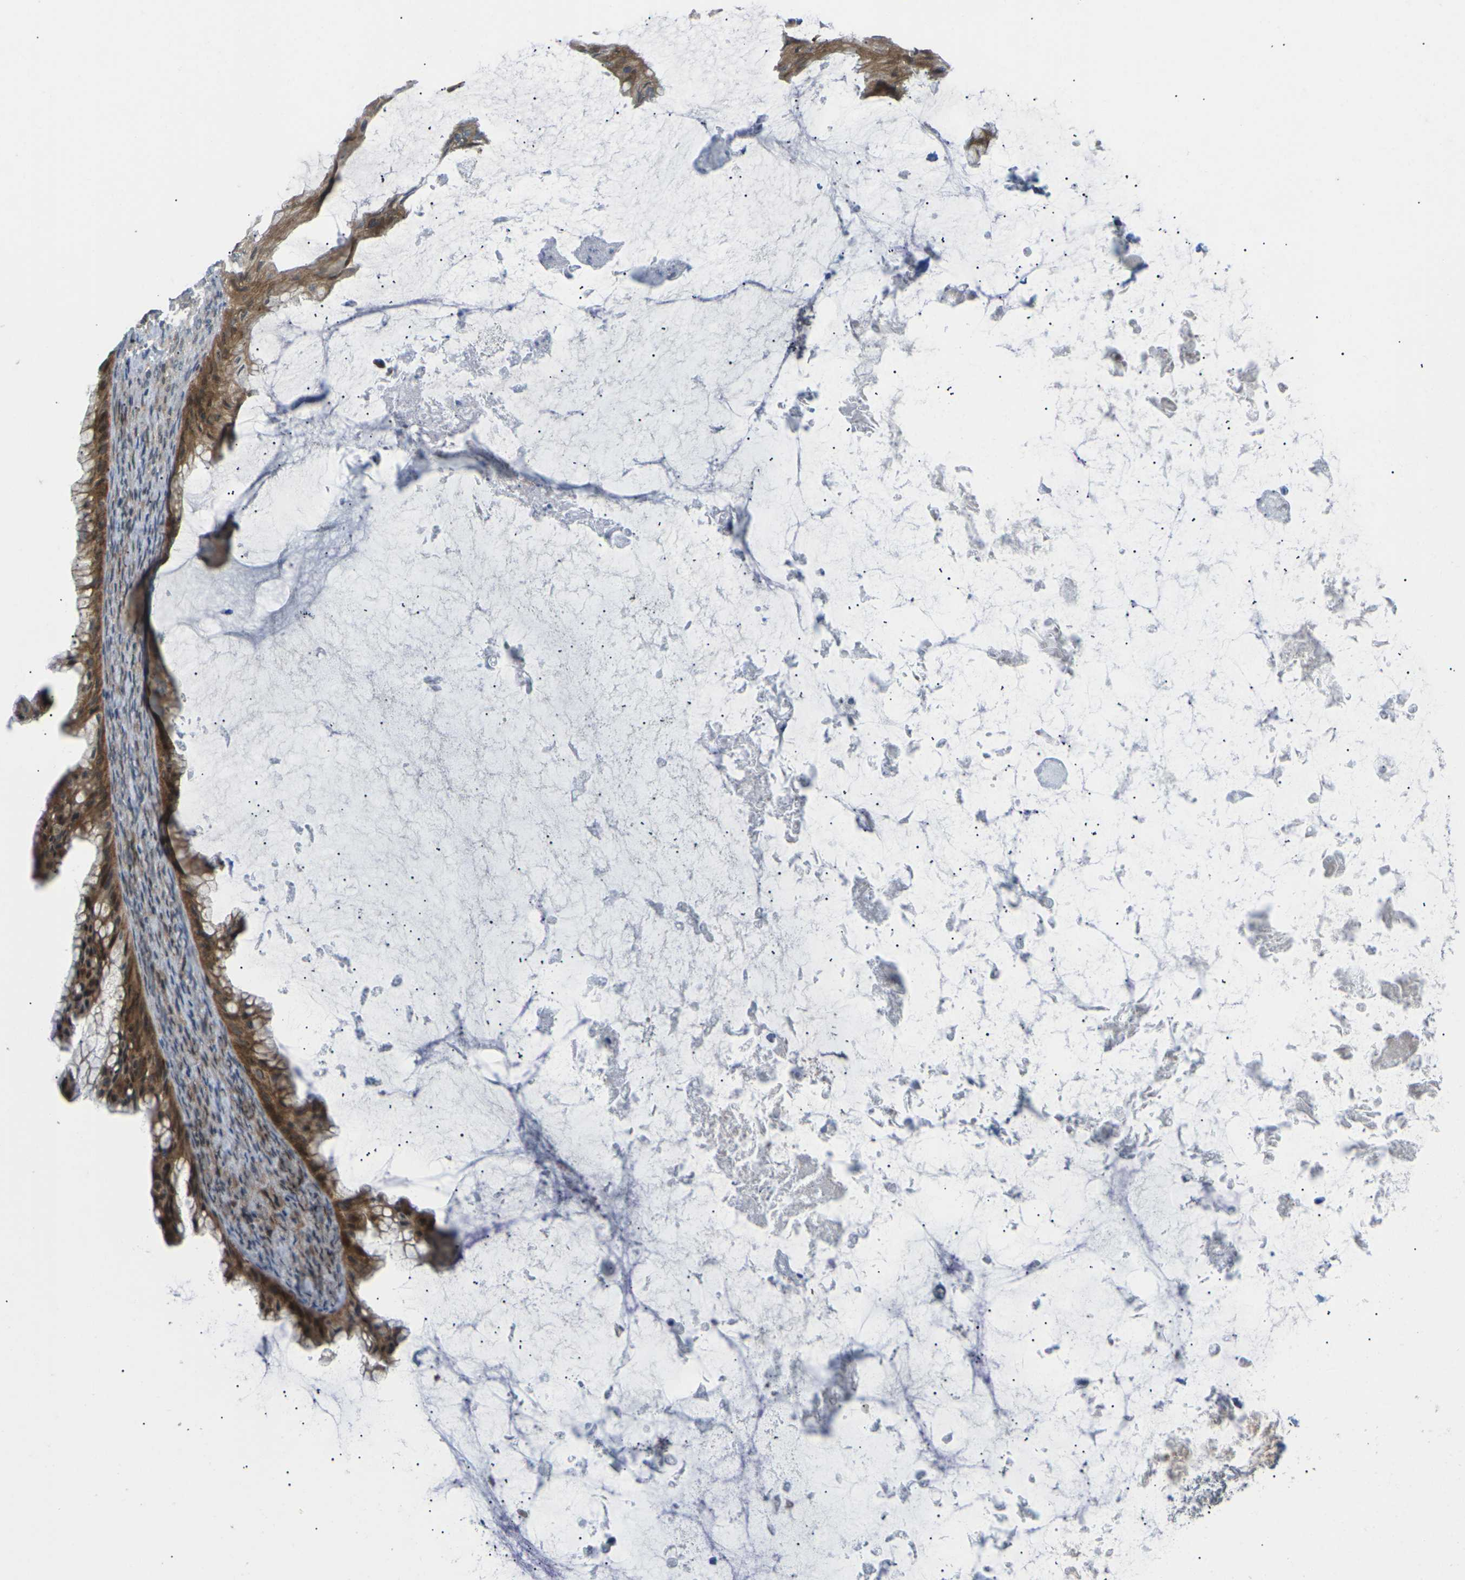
{"staining": {"intensity": "strong", "quantity": ">75%", "location": "cytoplasmic/membranous"}, "tissue": "ovarian cancer", "cell_type": "Tumor cells", "image_type": "cancer", "snomed": [{"axis": "morphology", "description": "Cystadenocarcinoma, mucinous, NOS"}, {"axis": "topography", "description": "Ovary"}], "caption": "Human ovarian cancer stained with a protein marker reveals strong staining in tumor cells.", "gene": "RPS6KA3", "patient": {"sex": "female", "age": 61}}